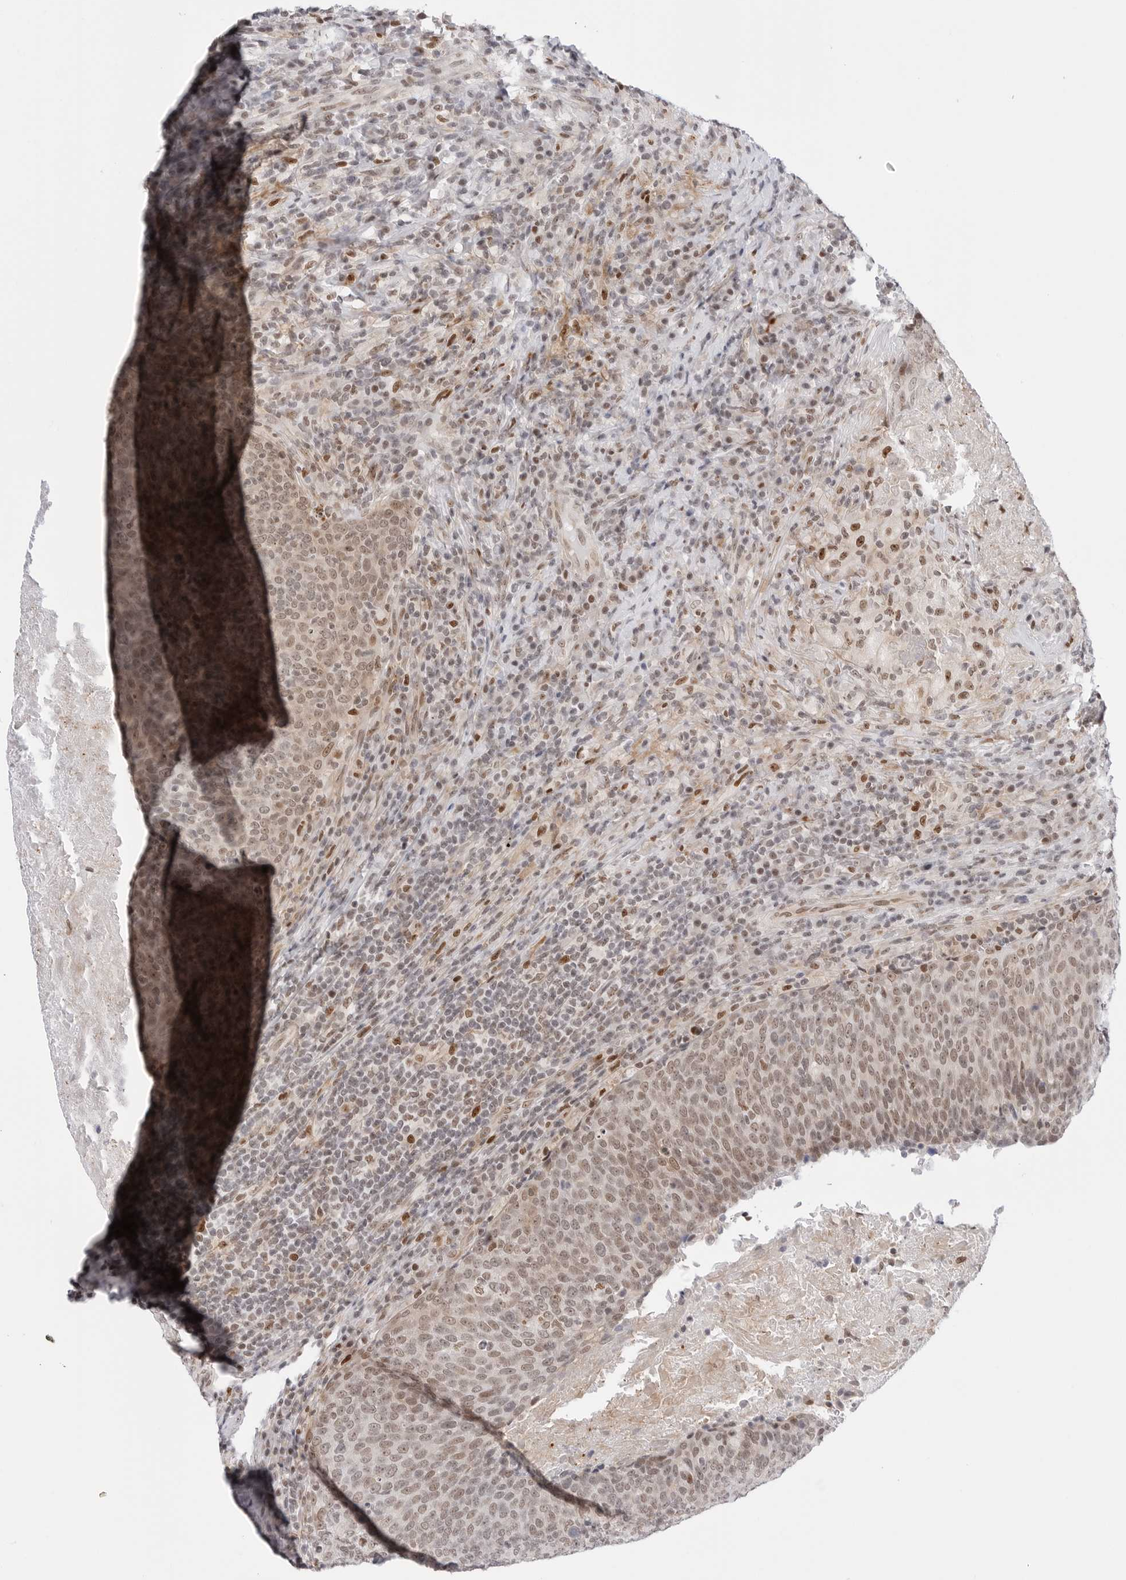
{"staining": {"intensity": "moderate", "quantity": "25%-75%", "location": "cytoplasmic/membranous,nuclear"}, "tissue": "head and neck cancer", "cell_type": "Tumor cells", "image_type": "cancer", "snomed": [{"axis": "morphology", "description": "Squamous cell carcinoma, NOS"}, {"axis": "morphology", "description": "Squamous cell carcinoma, metastatic, NOS"}, {"axis": "topography", "description": "Lymph node"}, {"axis": "topography", "description": "Head-Neck"}], "caption": "This photomicrograph shows immunohistochemistry staining of human squamous cell carcinoma (head and neck), with medium moderate cytoplasmic/membranous and nuclear expression in approximately 25%-75% of tumor cells.", "gene": "C1orf162", "patient": {"sex": "male", "age": 62}}